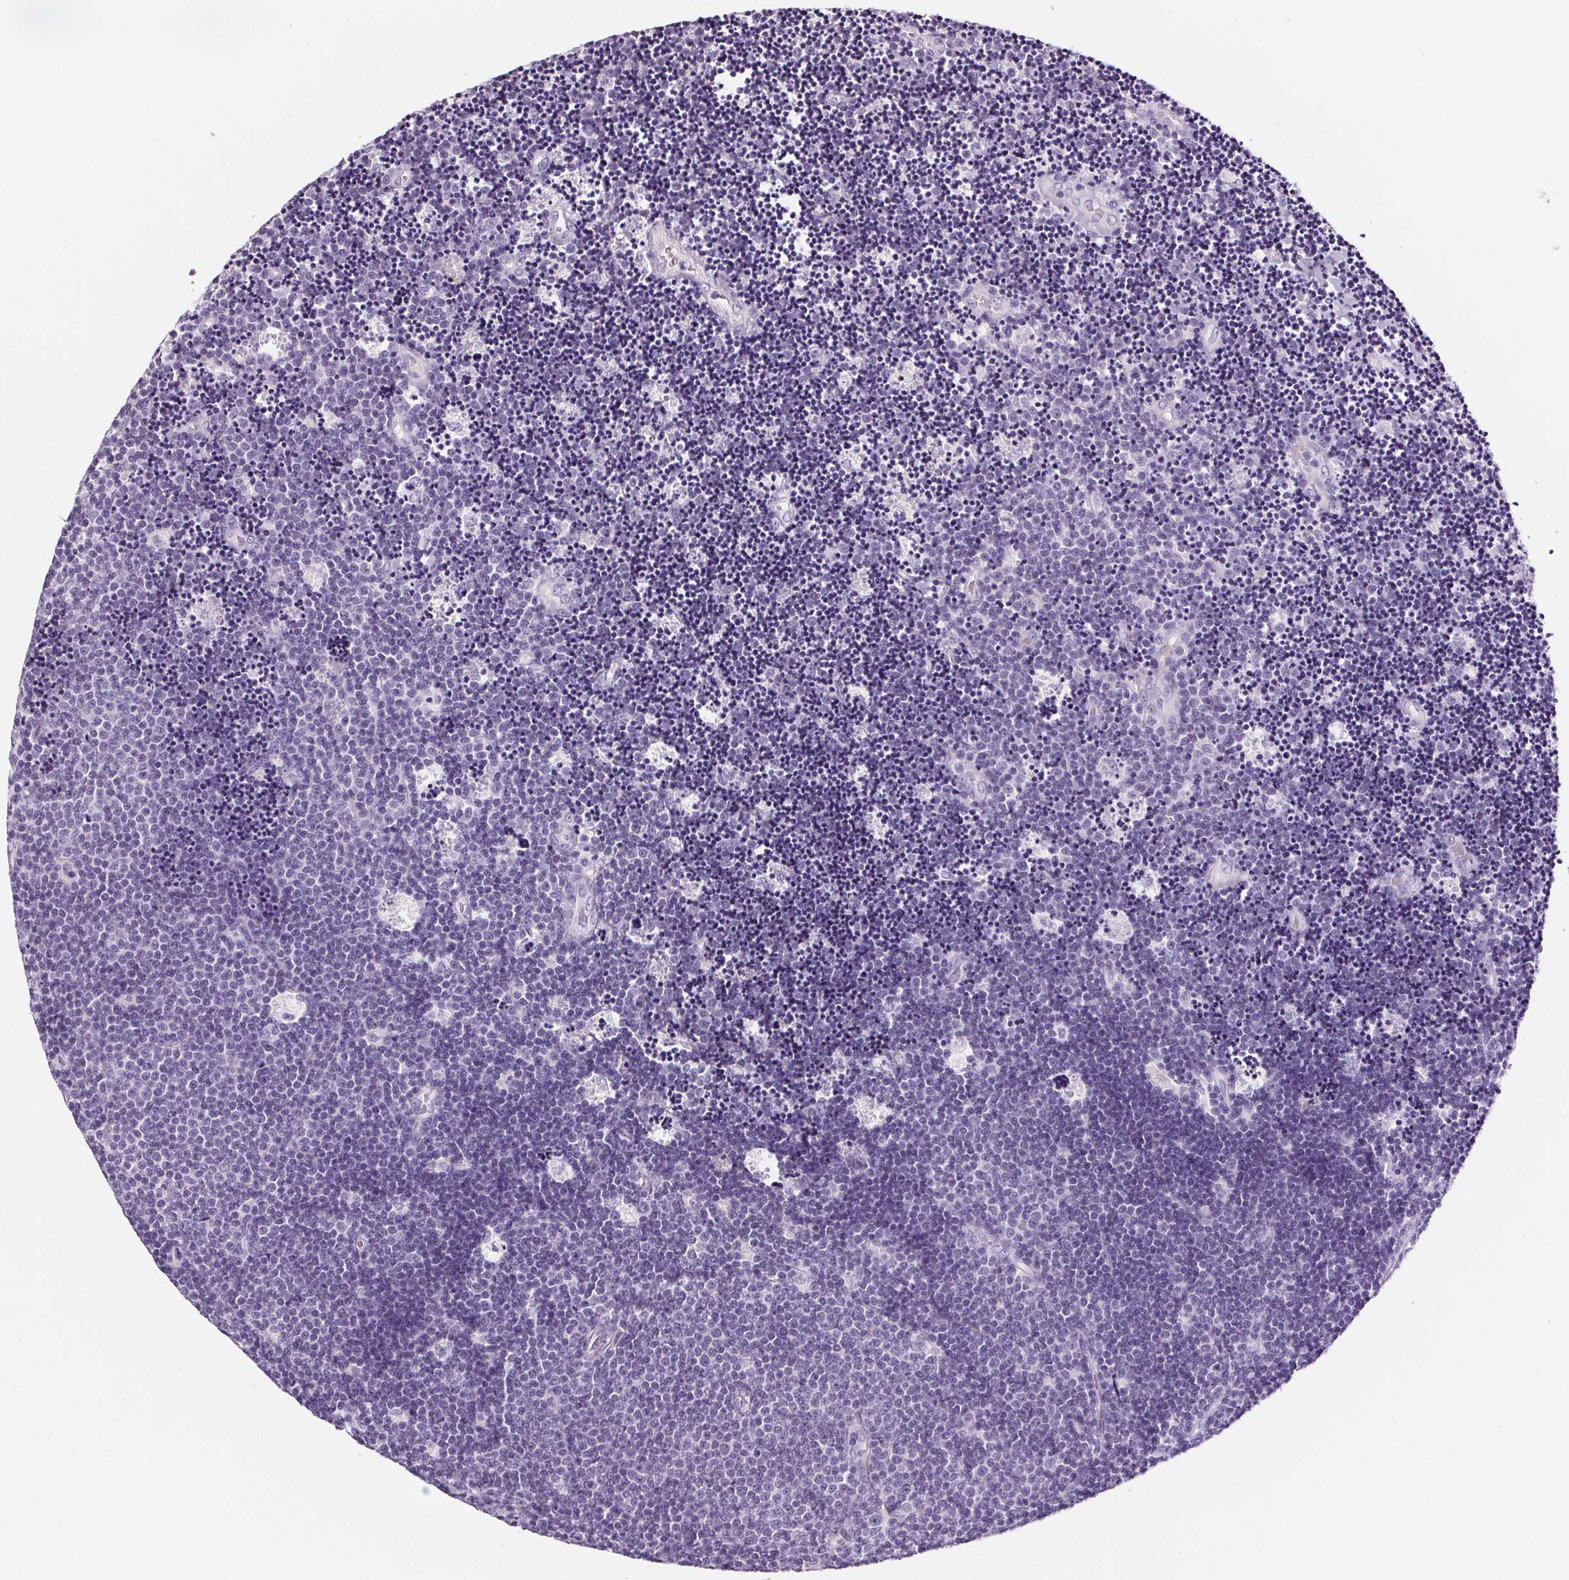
{"staining": {"intensity": "negative", "quantity": "none", "location": "none"}, "tissue": "lymphoma", "cell_type": "Tumor cells", "image_type": "cancer", "snomed": [{"axis": "morphology", "description": "Malignant lymphoma, non-Hodgkin's type, Low grade"}, {"axis": "topography", "description": "Brain"}], "caption": "IHC micrograph of lymphoma stained for a protein (brown), which exhibits no positivity in tumor cells.", "gene": "CD5L", "patient": {"sex": "female", "age": 66}}